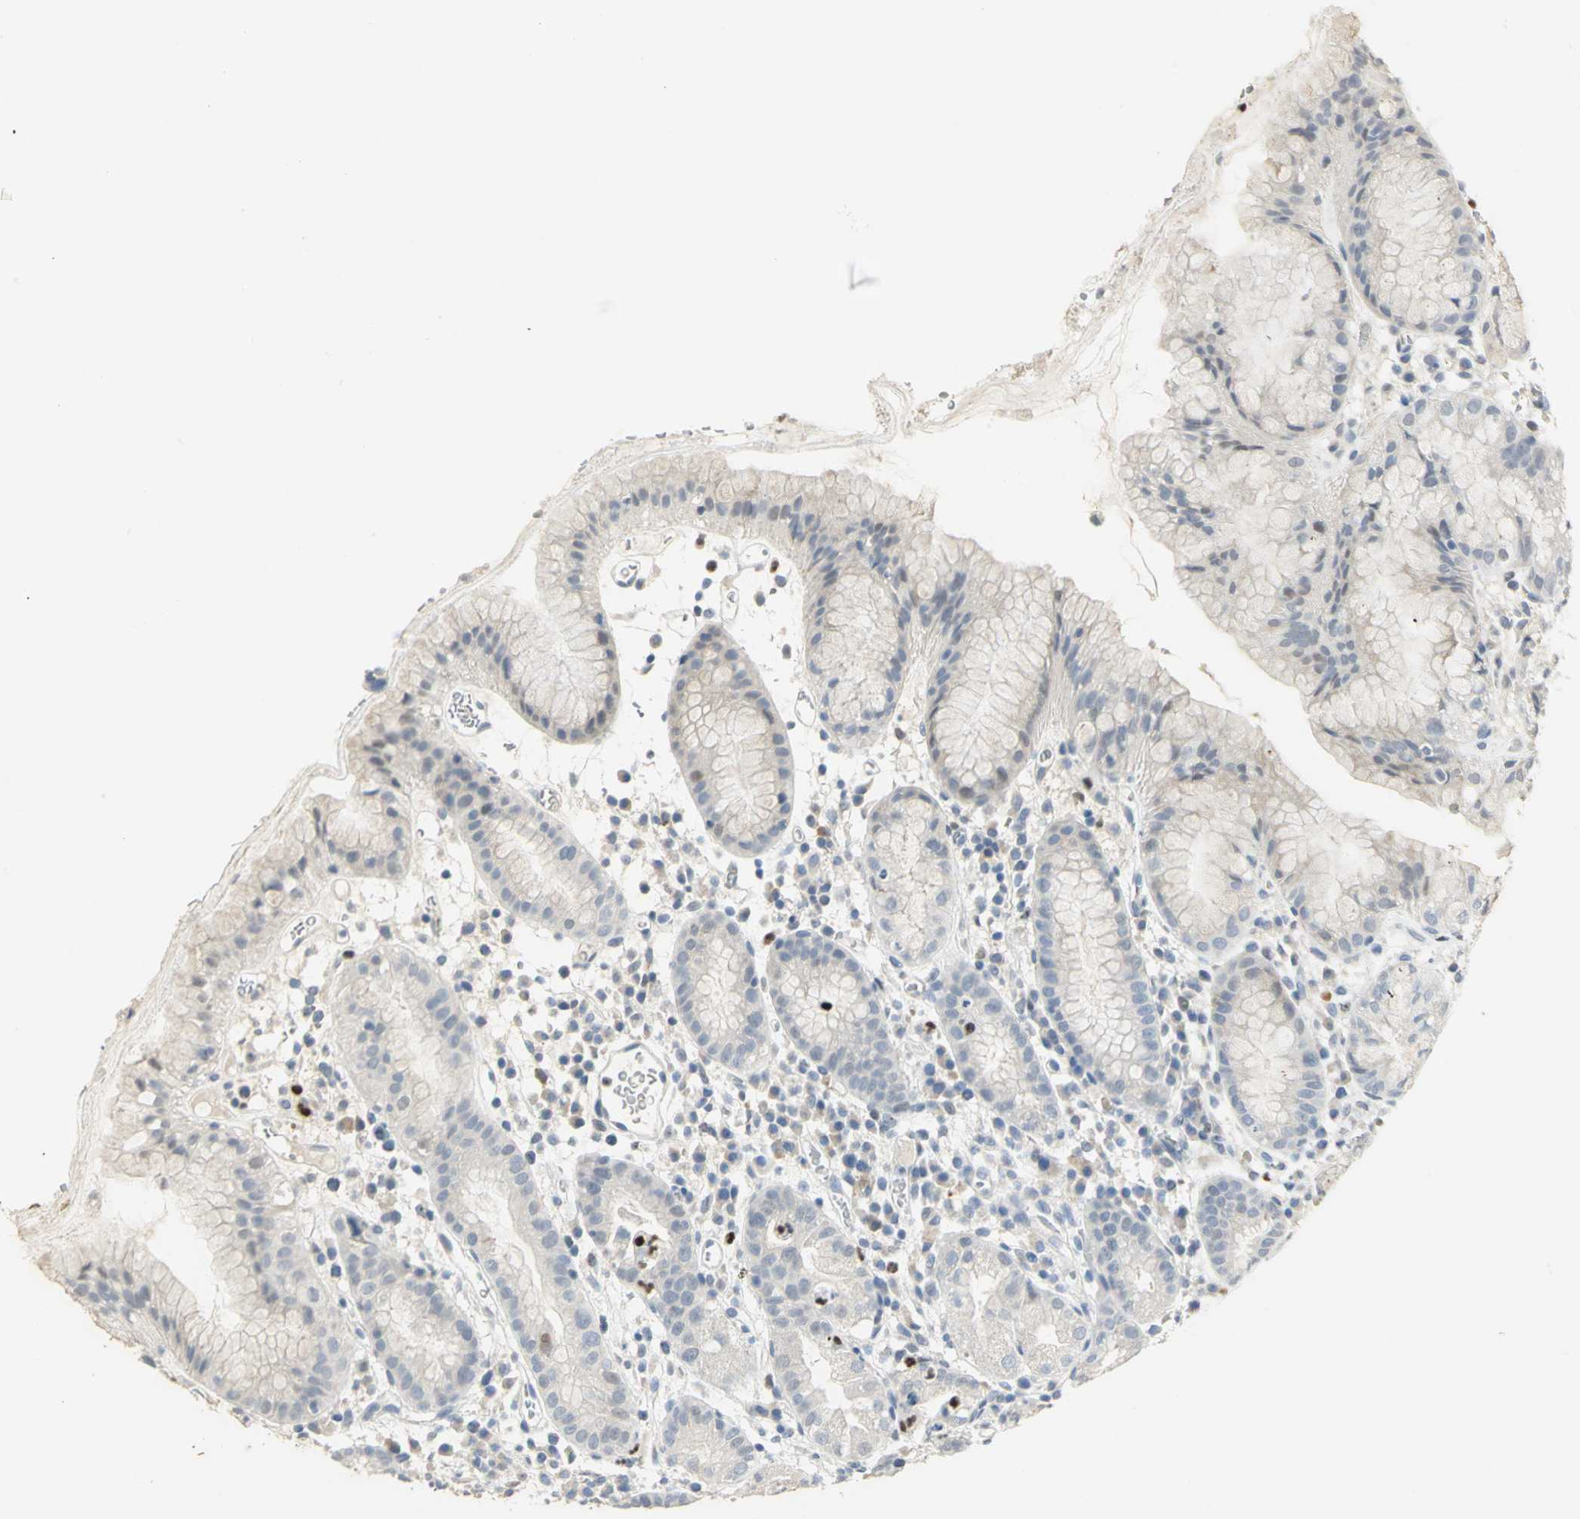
{"staining": {"intensity": "moderate", "quantity": "<25%", "location": "cytoplasmic/membranous"}, "tissue": "stomach", "cell_type": "Glandular cells", "image_type": "normal", "snomed": [{"axis": "morphology", "description": "Normal tissue, NOS"}, {"axis": "topography", "description": "Stomach"}, {"axis": "topography", "description": "Stomach, lower"}], "caption": "DAB immunohistochemical staining of normal human stomach demonstrates moderate cytoplasmic/membranous protein expression in approximately <25% of glandular cells. The staining was performed using DAB to visualize the protein expression in brown, while the nuclei were stained in blue with hematoxylin (Magnification: 20x).", "gene": "BCL6", "patient": {"sex": "female", "age": 75}}